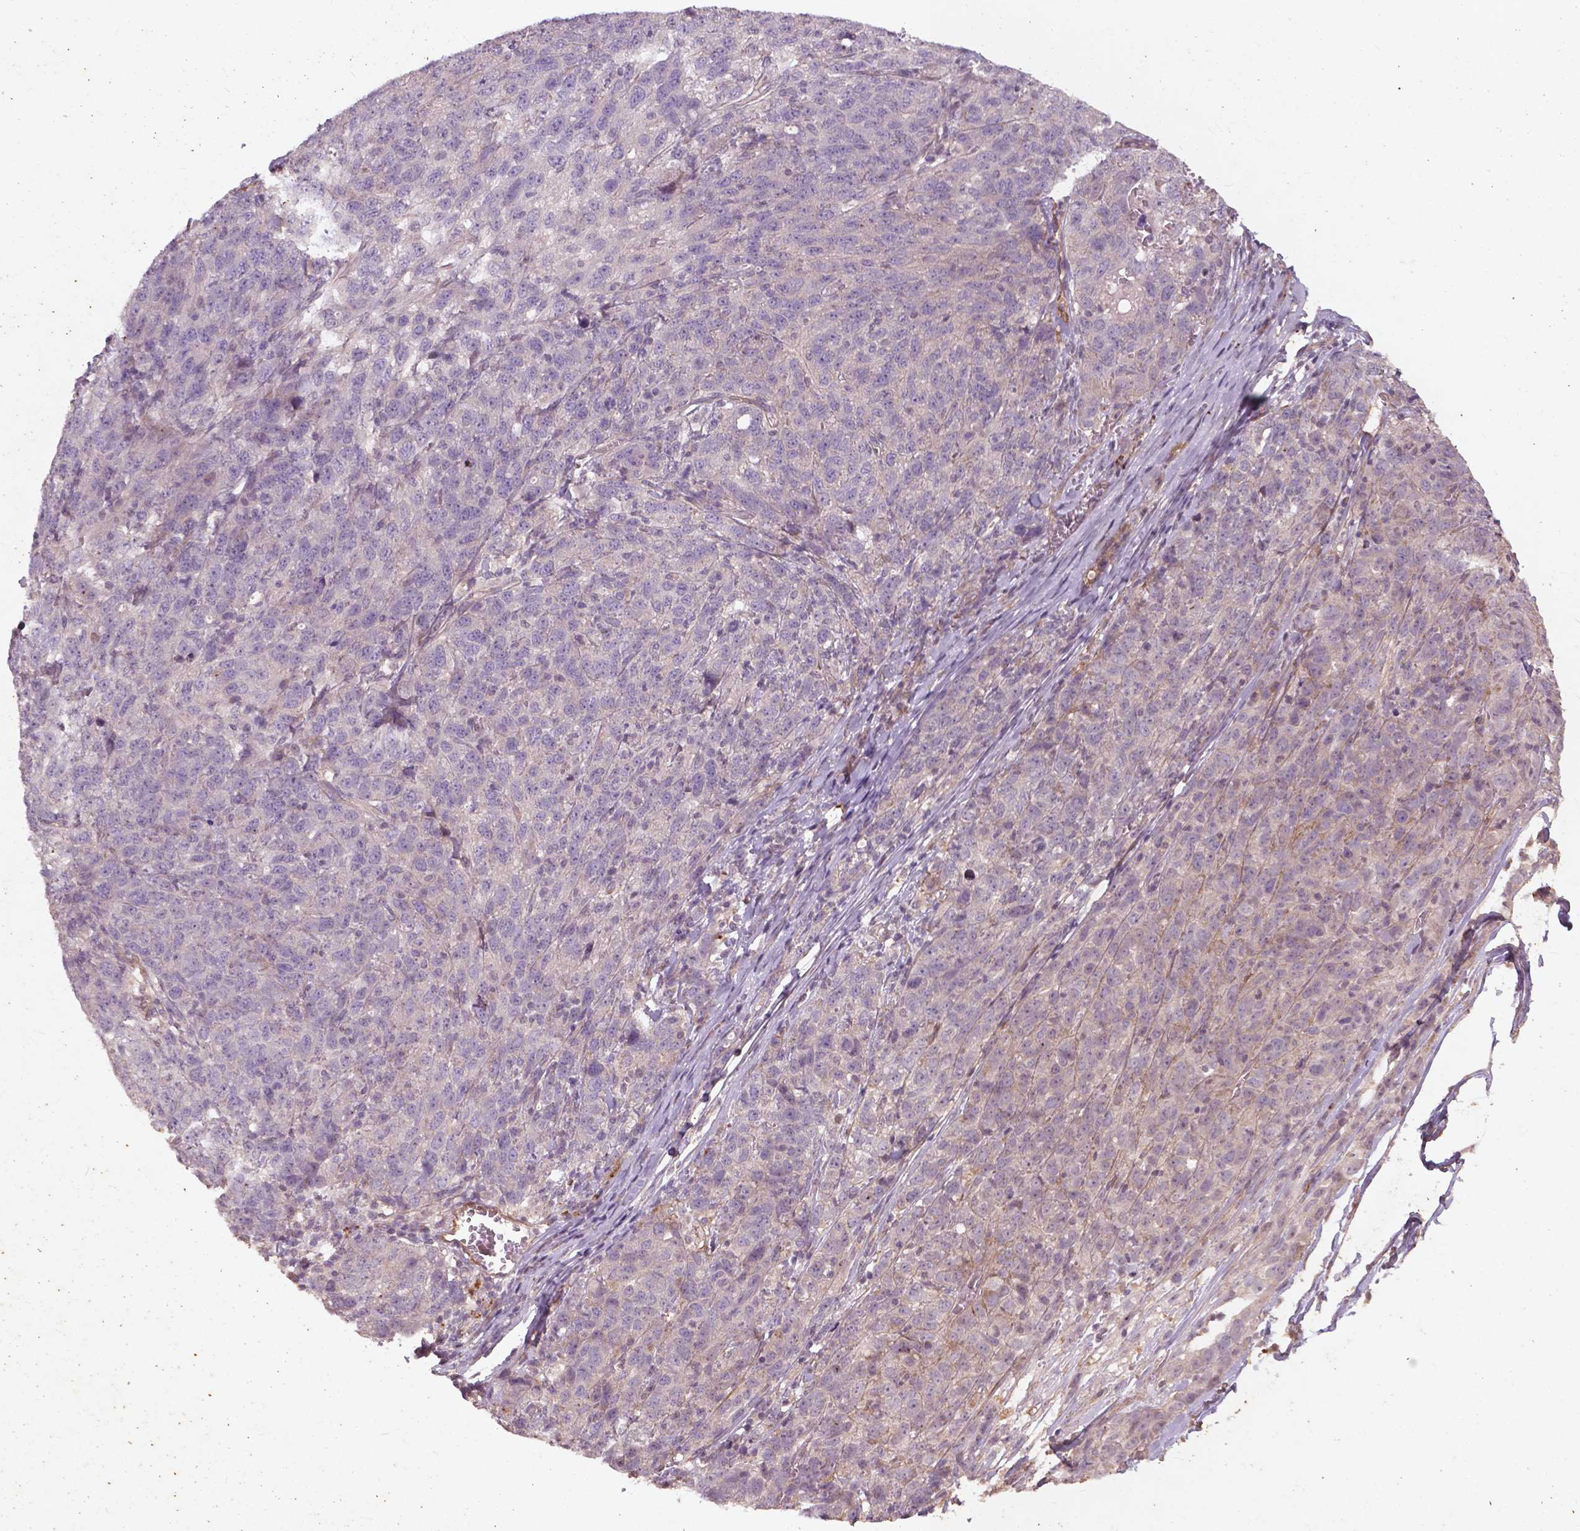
{"staining": {"intensity": "negative", "quantity": "none", "location": "none"}, "tissue": "ovarian cancer", "cell_type": "Tumor cells", "image_type": "cancer", "snomed": [{"axis": "morphology", "description": "Cystadenocarcinoma, serous, NOS"}, {"axis": "topography", "description": "Ovary"}], "caption": "Immunohistochemical staining of ovarian cancer (serous cystadenocarcinoma) displays no significant positivity in tumor cells.", "gene": "RFPL4B", "patient": {"sex": "female", "age": 71}}